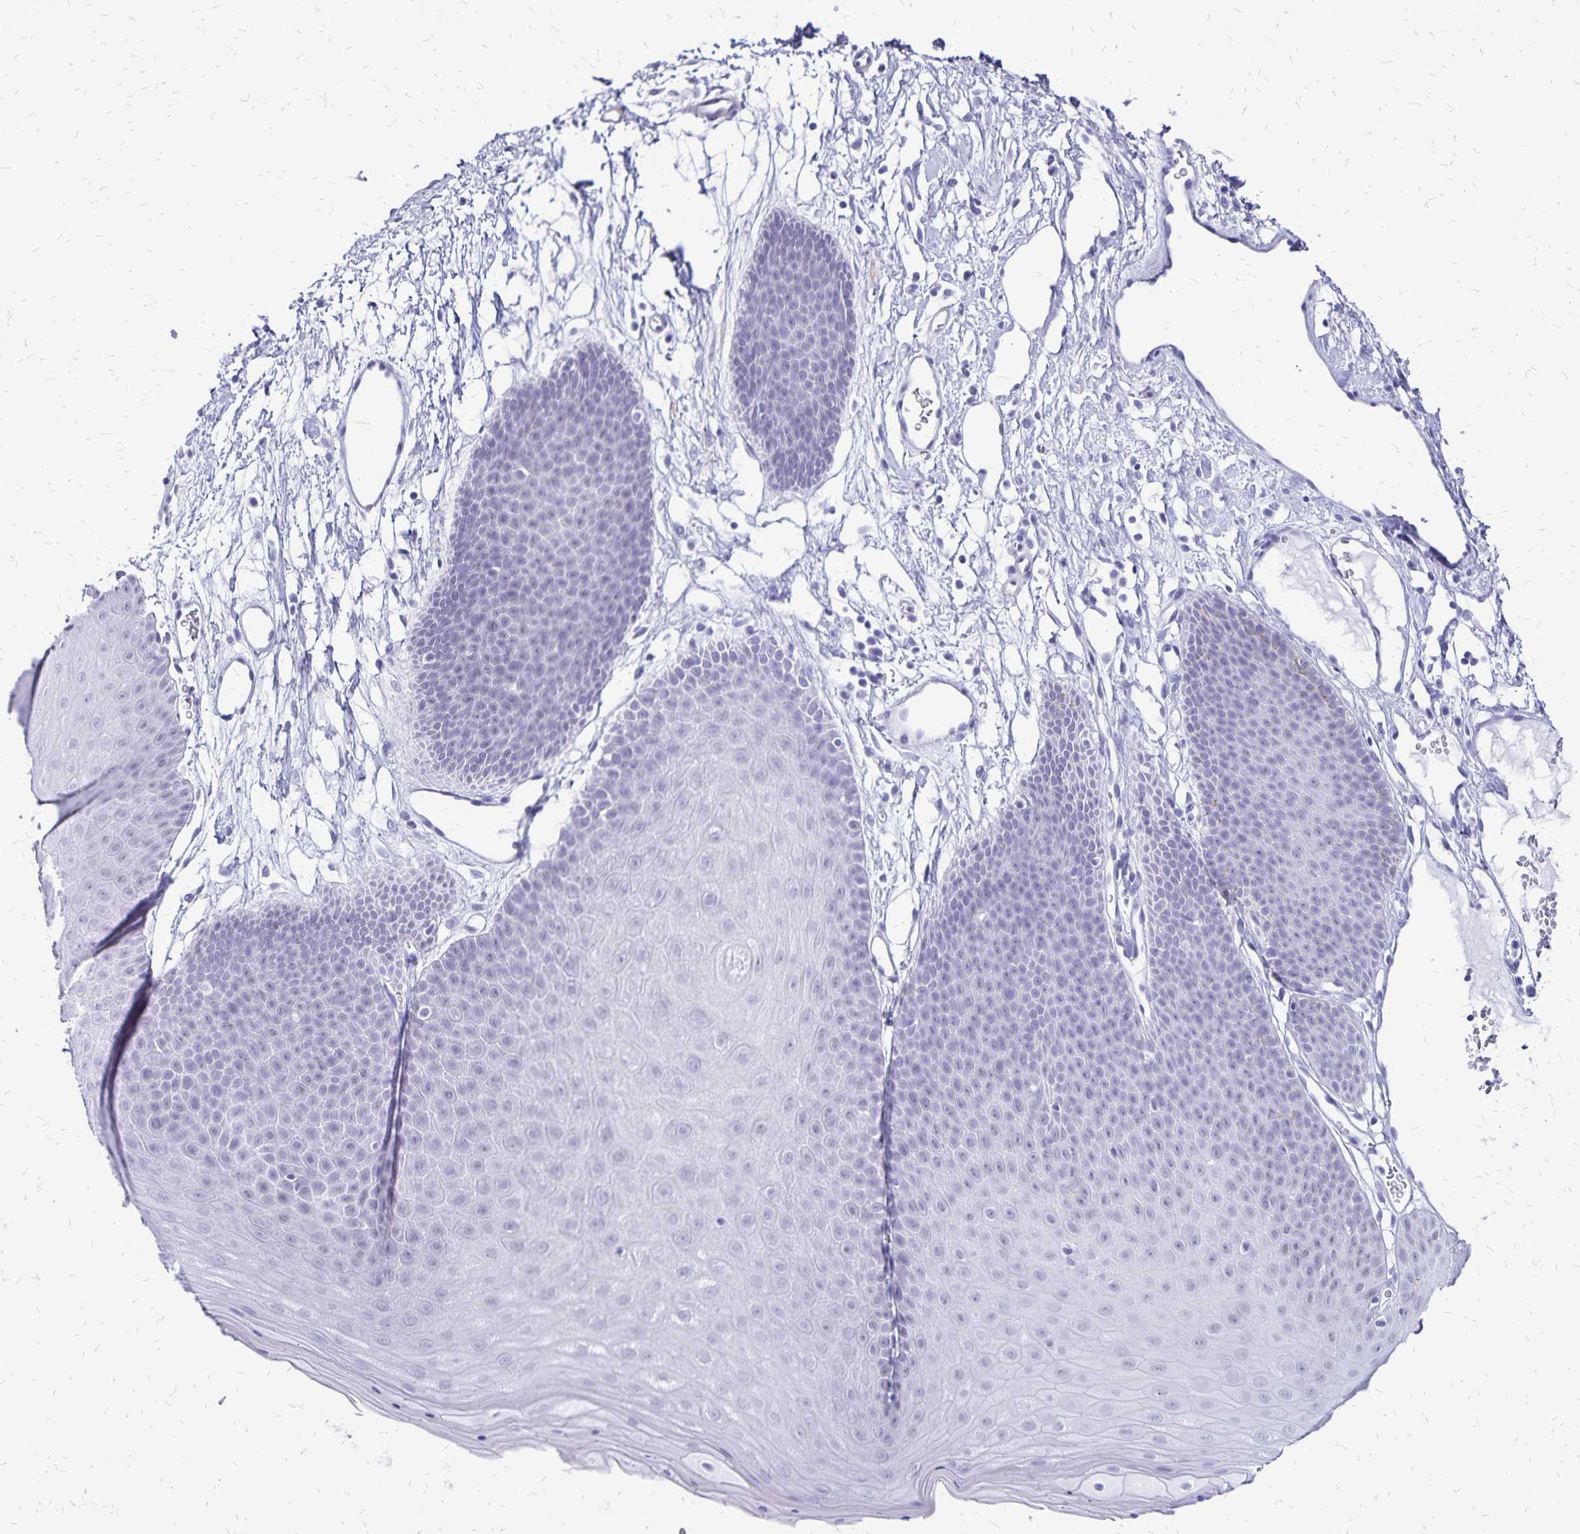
{"staining": {"intensity": "negative", "quantity": "none", "location": "none"}, "tissue": "skin", "cell_type": "Epidermal cells", "image_type": "normal", "snomed": [{"axis": "morphology", "description": "Normal tissue, NOS"}, {"axis": "topography", "description": "Anal"}], "caption": "Epidermal cells show no significant protein staining in normal skin. The staining was performed using DAB (3,3'-diaminobenzidine) to visualize the protein expression in brown, while the nuclei were stained in blue with hematoxylin (Magnification: 20x).", "gene": "HMGB3", "patient": {"sex": "male", "age": 53}}